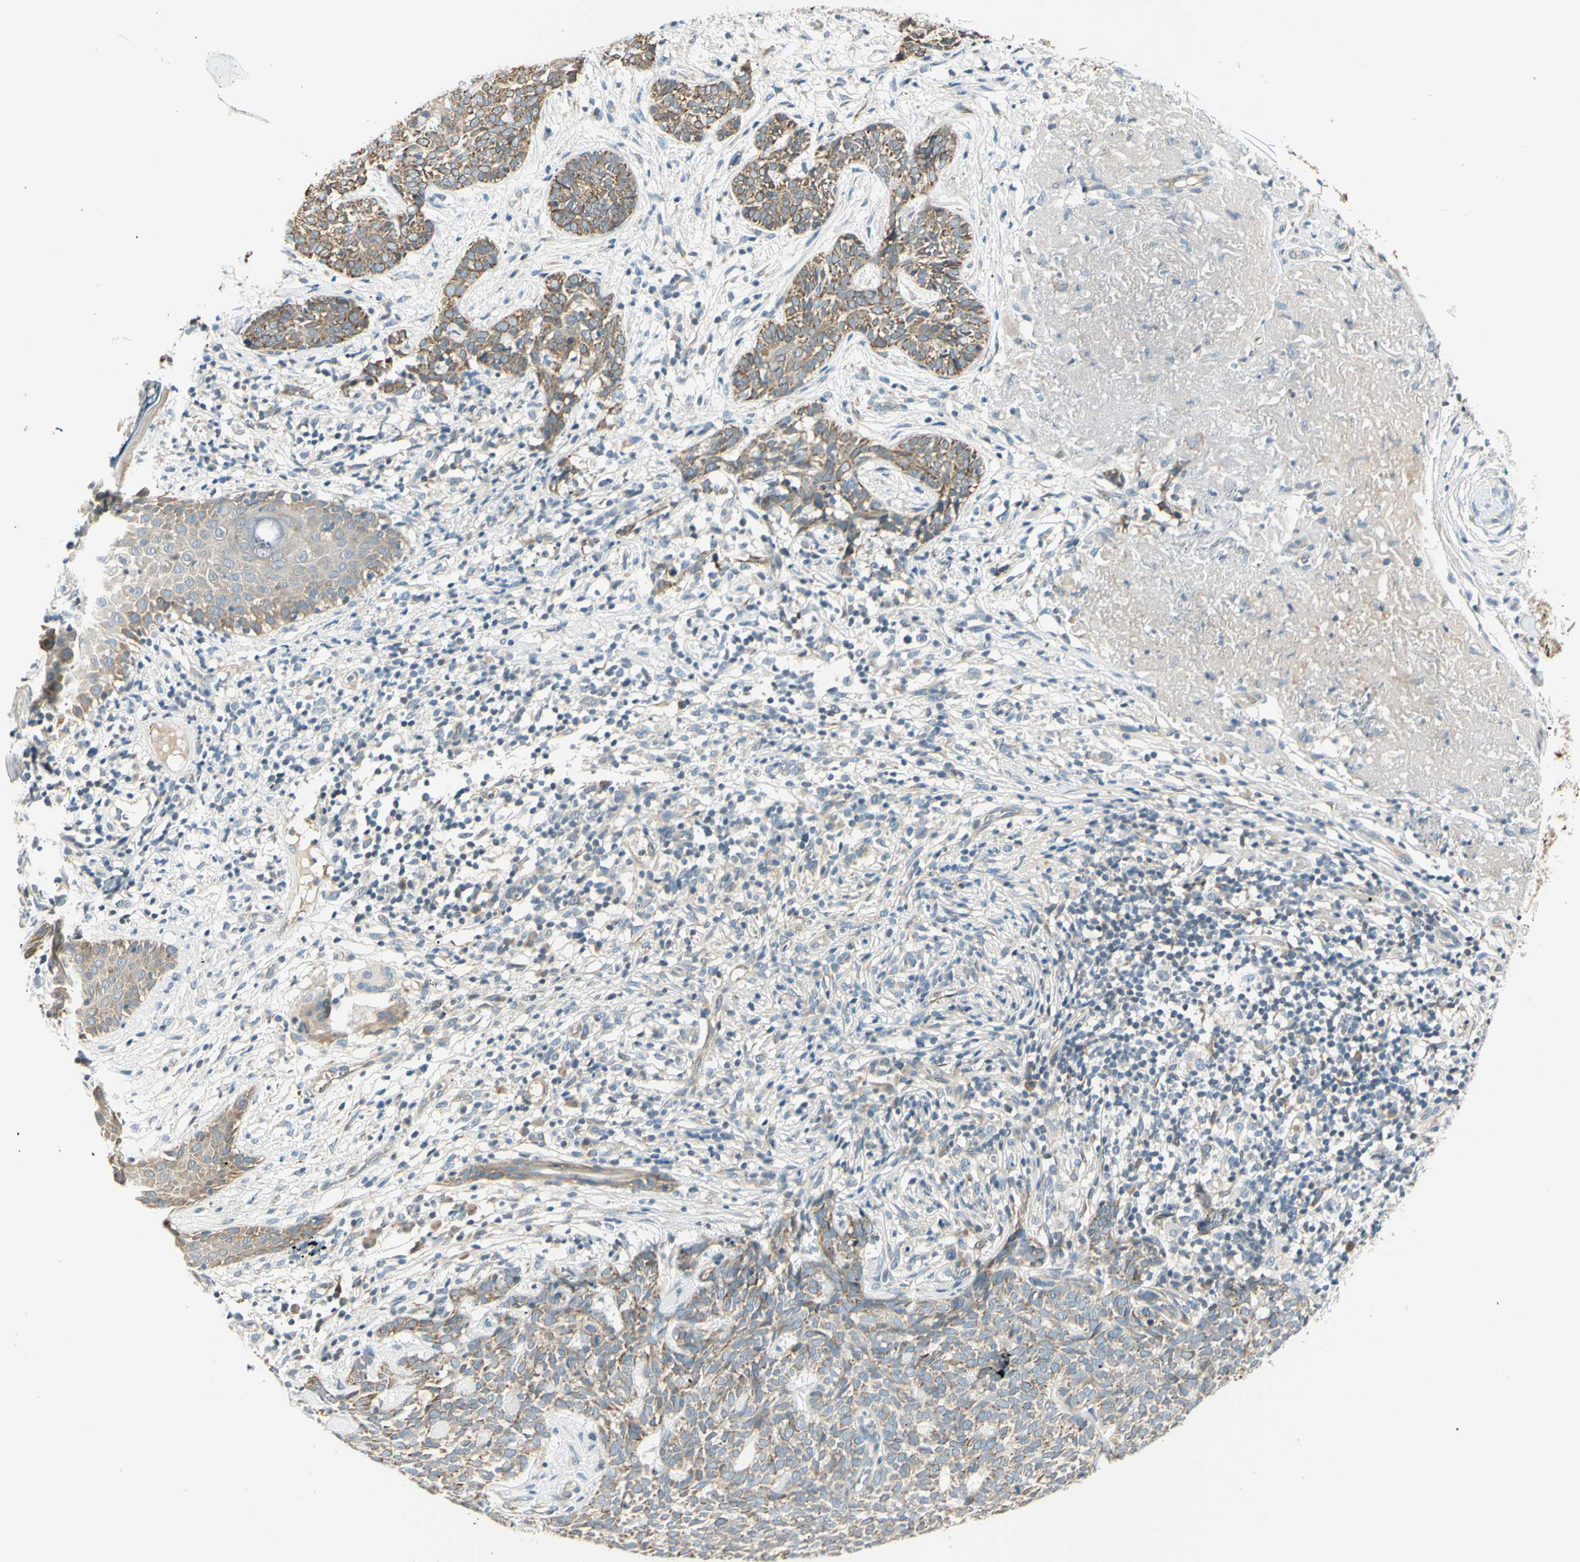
{"staining": {"intensity": "weak", "quantity": "25%-75%", "location": "cytoplasmic/membranous"}, "tissue": "skin cancer", "cell_type": "Tumor cells", "image_type": "cancer", "snomed": [{"axis": "morphology", "description": "Basal cell carcinoma"}, {"axis": "topography", "description": "Skin"}], "caption": "The photomicrograph exhibits immunohistochemical staining of skin cancer. There is weak cytoplasmic/membranous expression is identified in approximately 25%-75% of tumor cells.", "gene": "IGDCC4", "patient": {"sex": "female", "age": 84}}